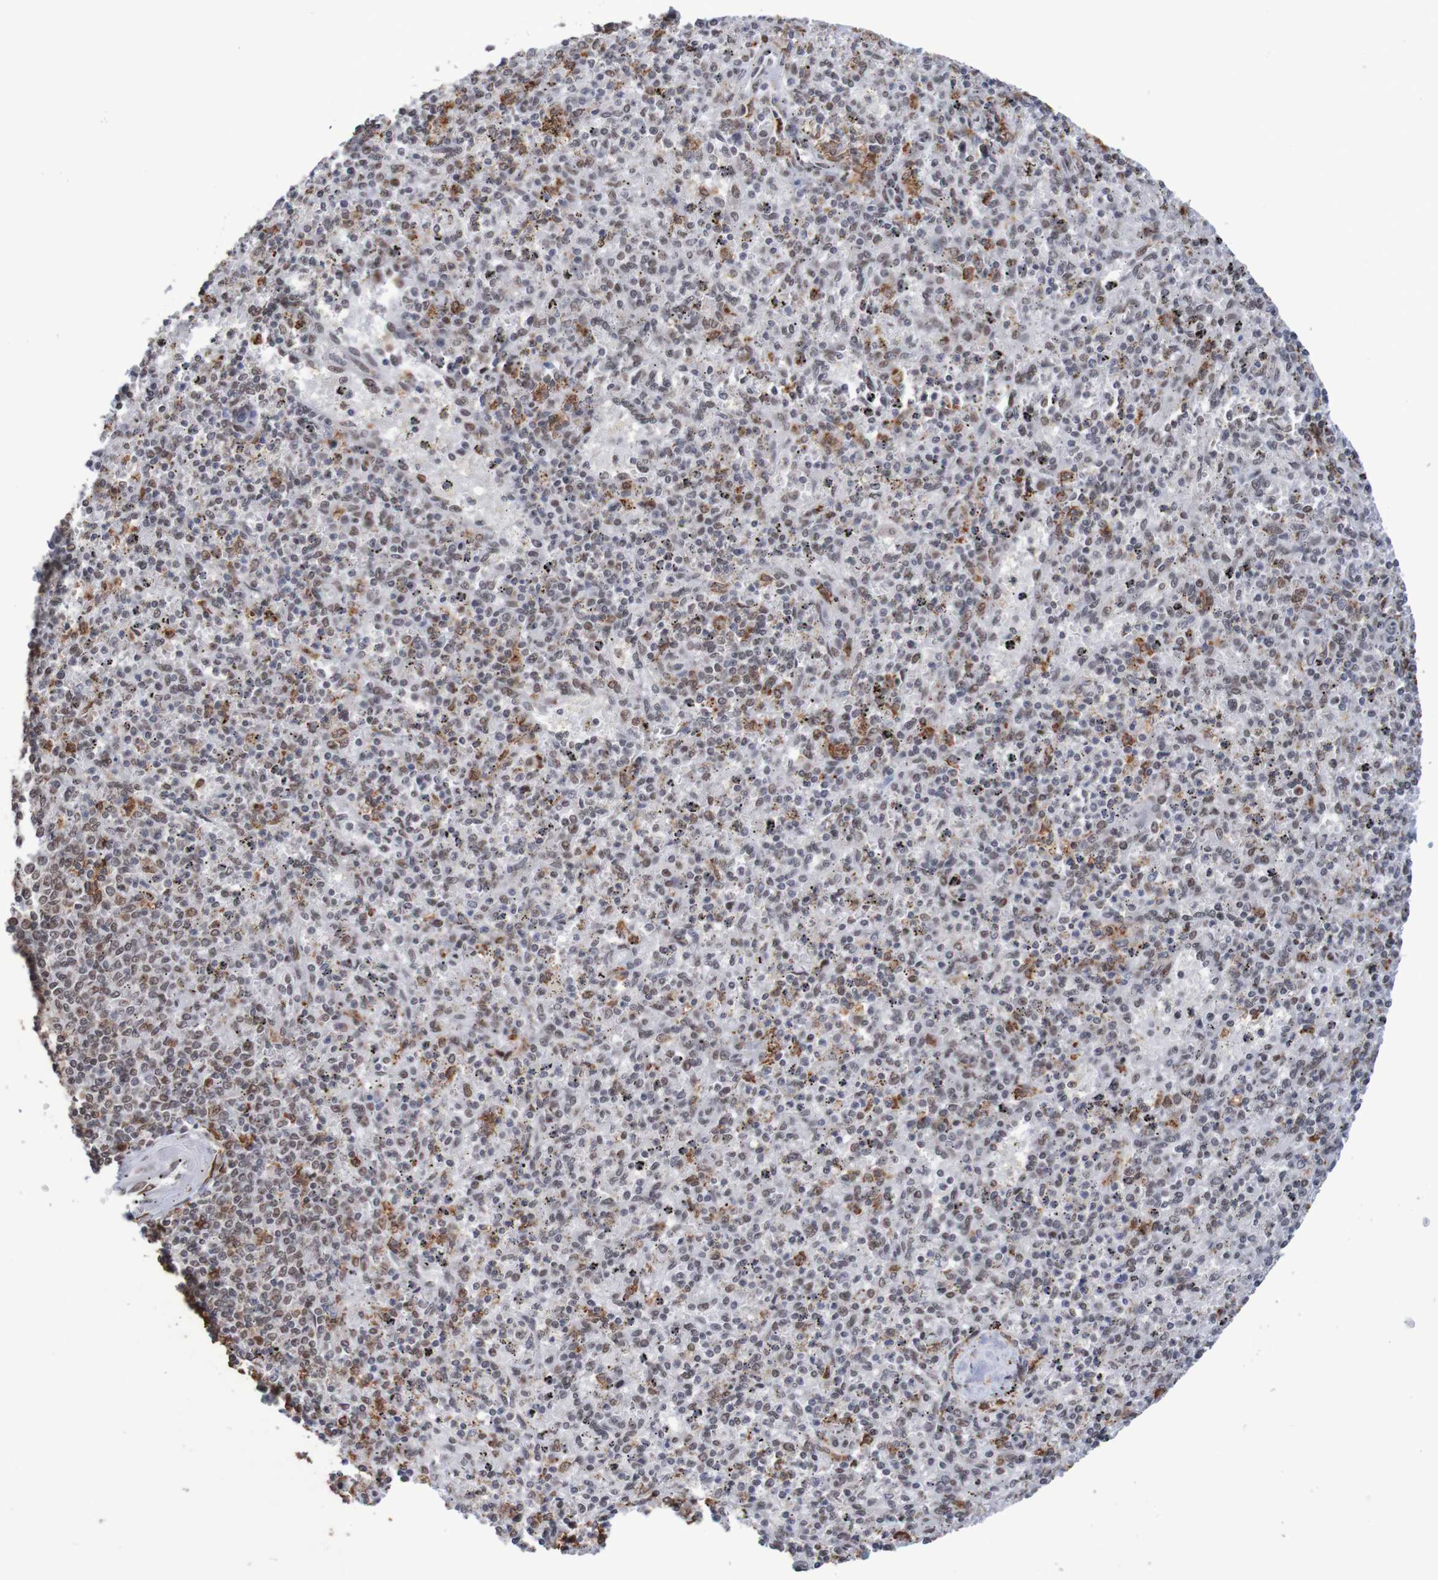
{"staining": {"intensity": "weak", "quantity": "25%-75%", "location": "nuclear"}, "tissue": "spleen", "cell_type": "Cells in red pulp", "image_type": "normal", "snomed": [{"axis": "morphology", "description": "Normal tissue, NOS"}, {"axis": "topography", "description": "Spleen"}], "caption": "Immunohistochemistry (IHC) (DAB (3,3'-diaminobenzidine)) staining of unremarkable human spleen reveals weak nuclear protein expression in approximately 25%-75% of cells in red pulp.", "gene": "MRTFB", "patient": {"sex": "male", "age": 72}}